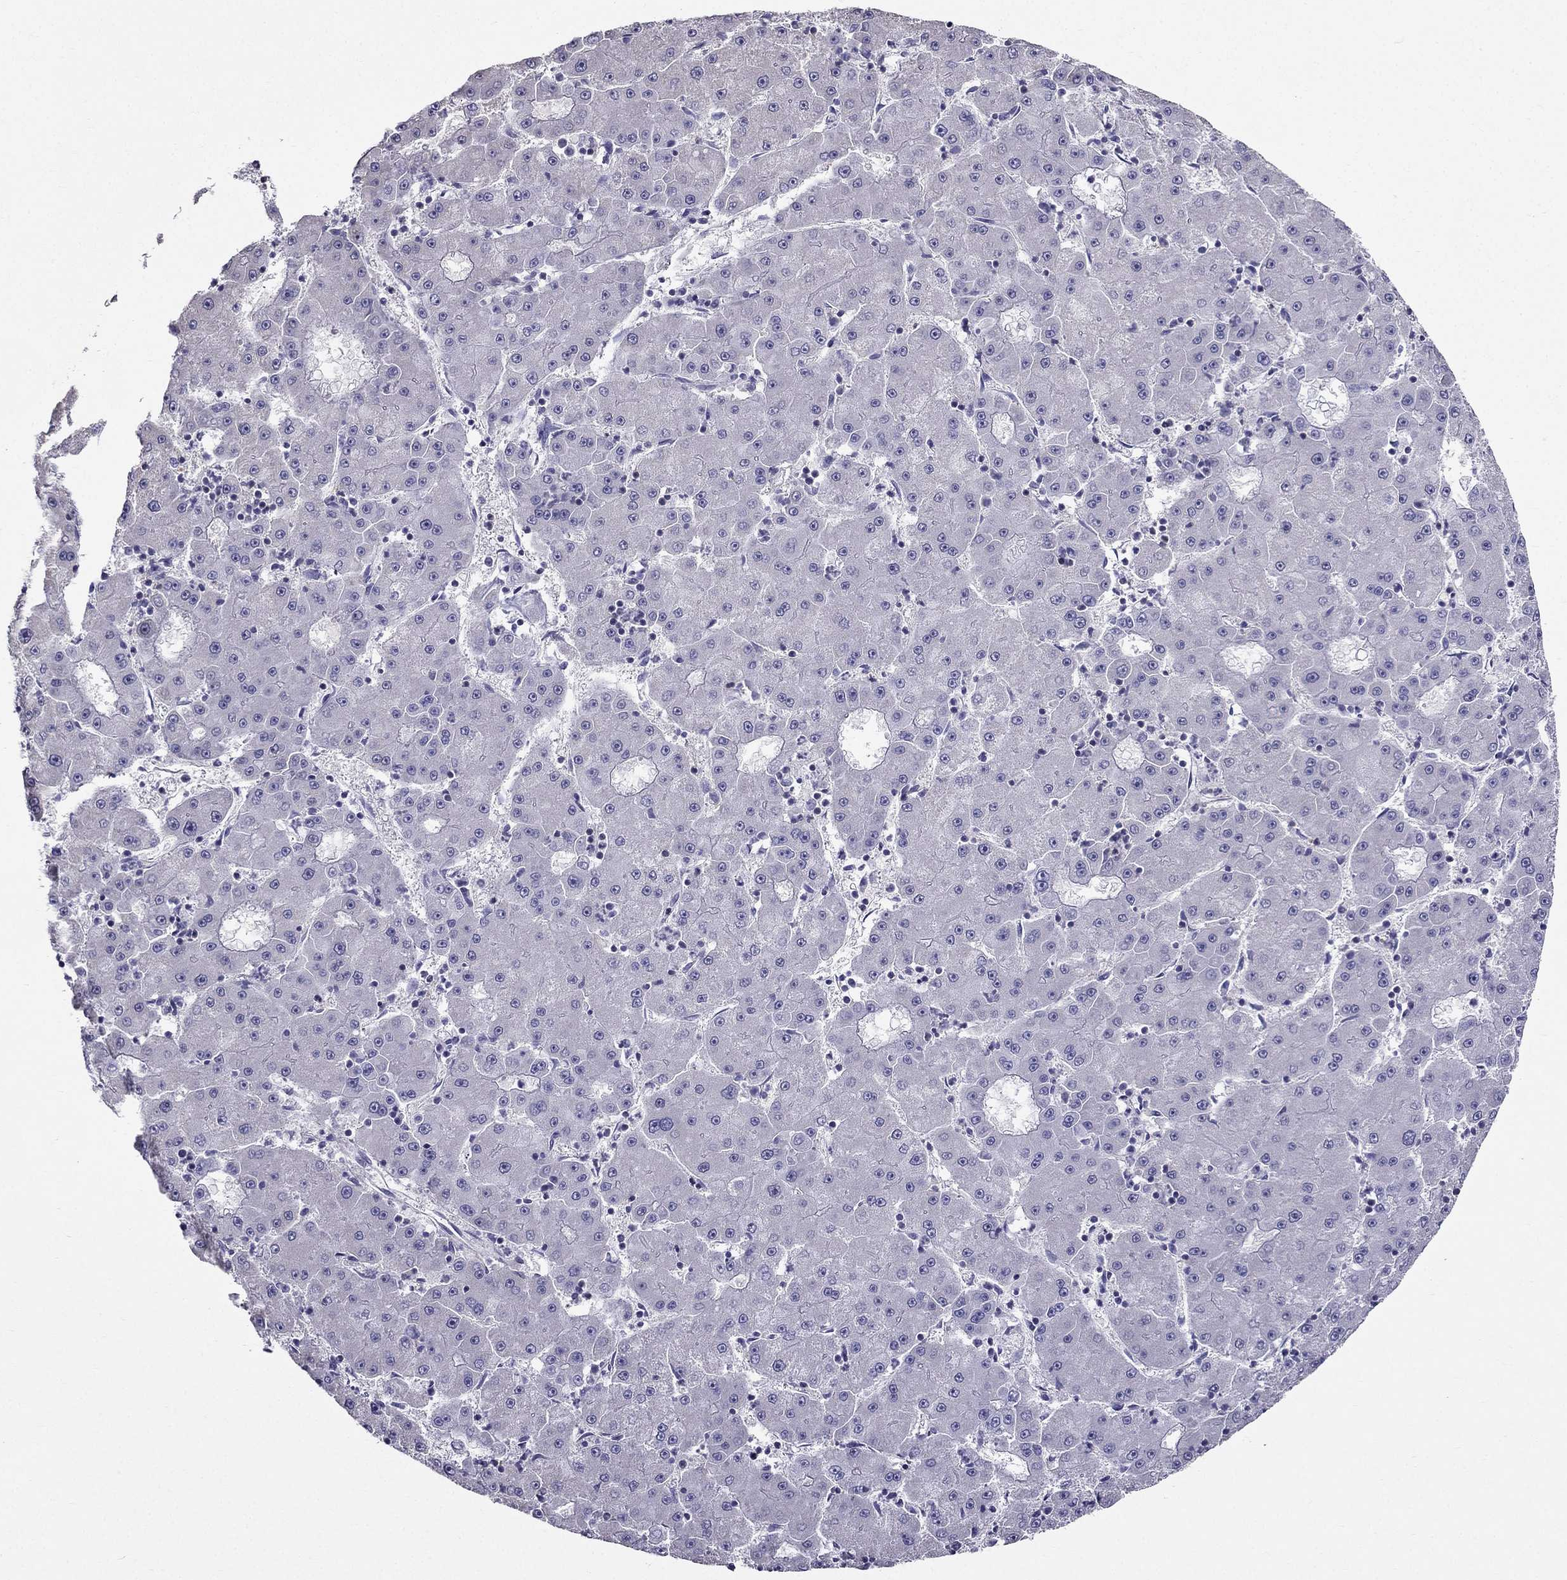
{"staining": {"intensity": "negative", "quantity": "none", "location": "none"}, "tissue": "liver cancer", "cell_type": "Tumor cells", "image_type": "cancer", "snomed": [{"axis": "morphology", "description": "Carcinoma, Hepatocellular, NOS"}, {"axis": "topography", "description": "Liver"}], "caption": "Tumor cells are negative for protein expression in human liver hepatocellular carcinoma.", "gene": "AAK1", "patient": {"sex": "male", "age": 73}}